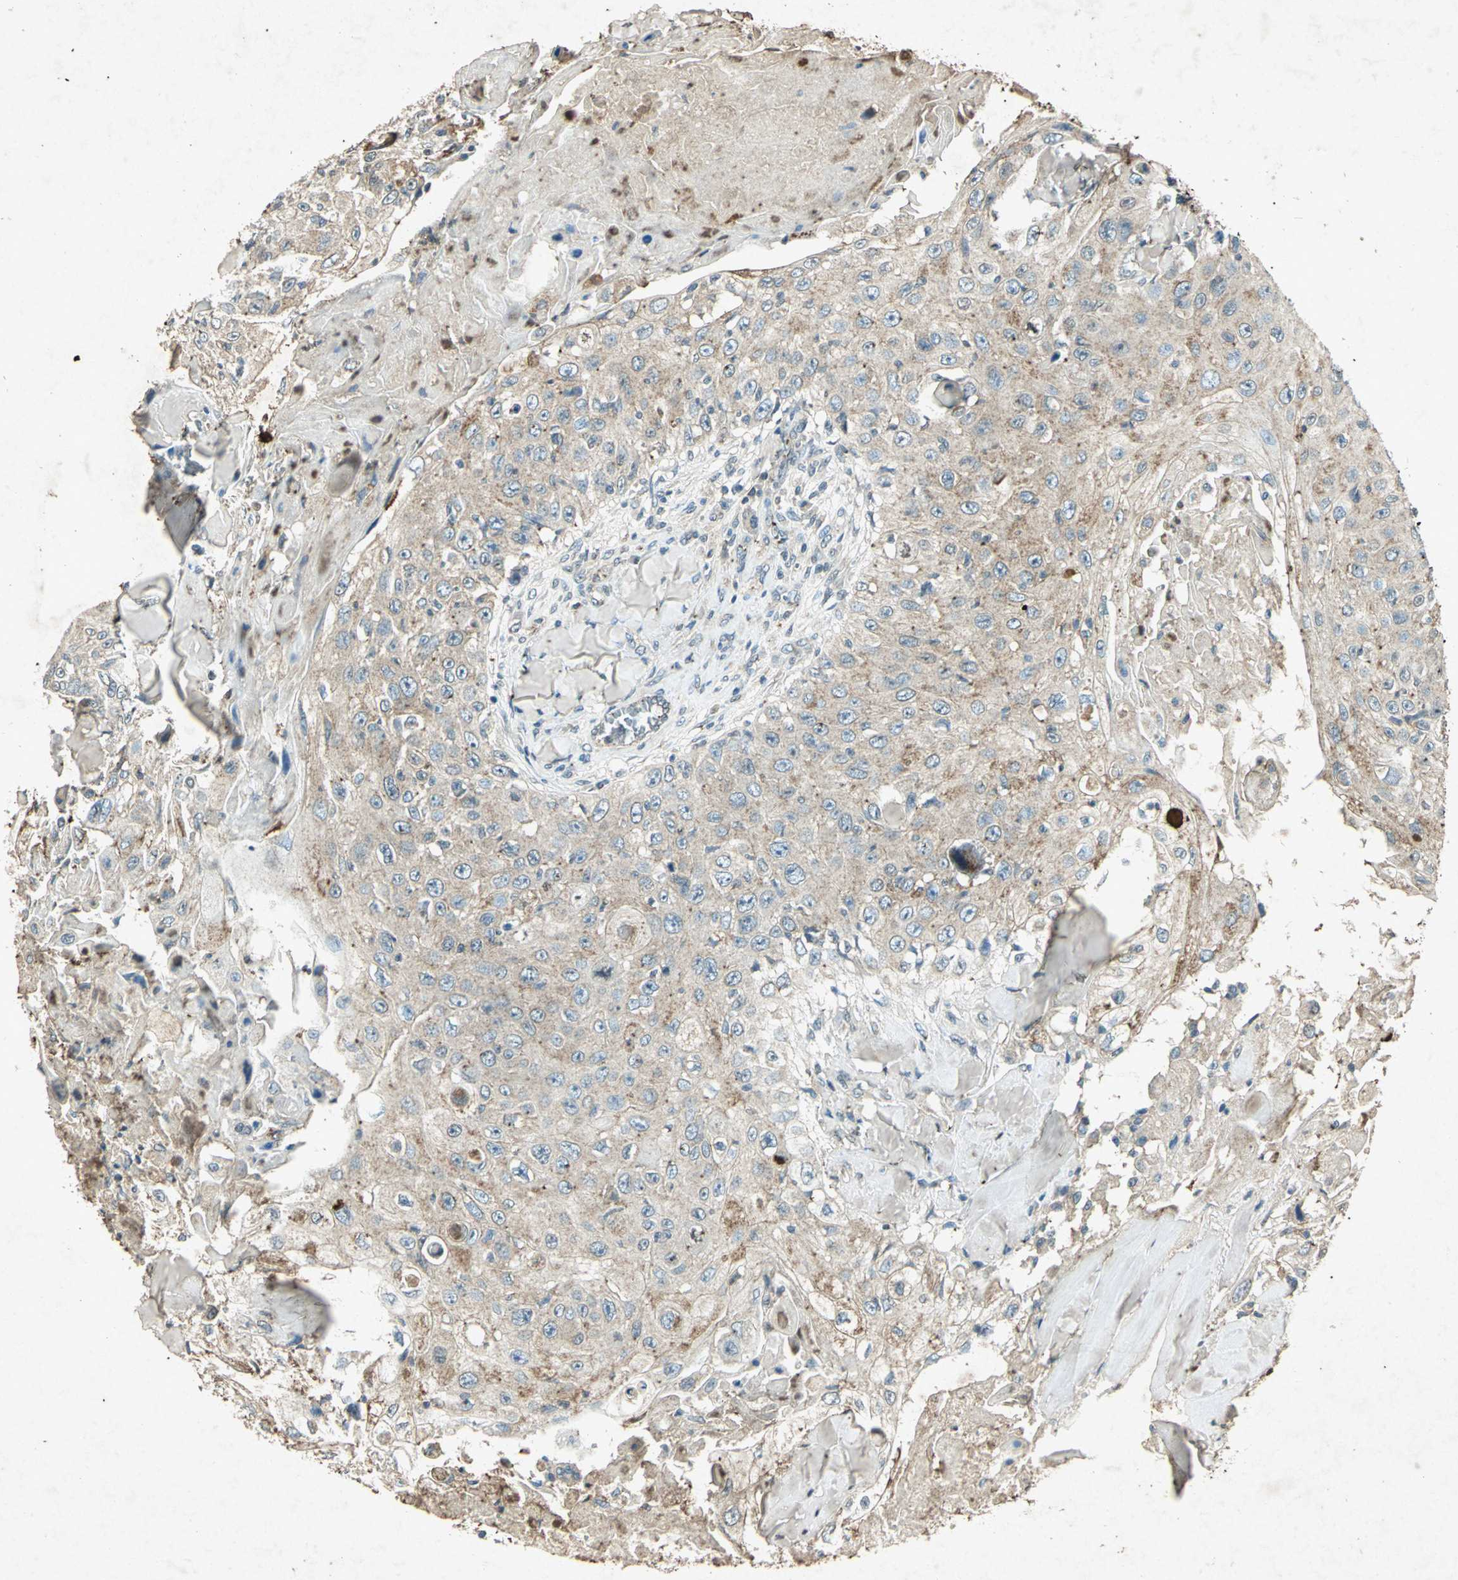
{"staining": {"intensity": "weak", "quantity": "25%-75%", "location": "cytoplasmic/membranous"}, "tissue": "skin cancer", "cell_type": "Tumor cells", "image_type": "cancer", "snomed": [{"axis": "morphology", "description": "Squamous cell carcinoma, NOS"}, {"axis": "topography", "description": "Skin"}], "caption": "Skin squamous cell carcinoma stained with a brown dye shows weak cytoplasmic/membranous positive staining in approximately 25%-75% of tumor cells.", "gene": "PSEN1", "patient": {"sex": "male", "age": 86}}